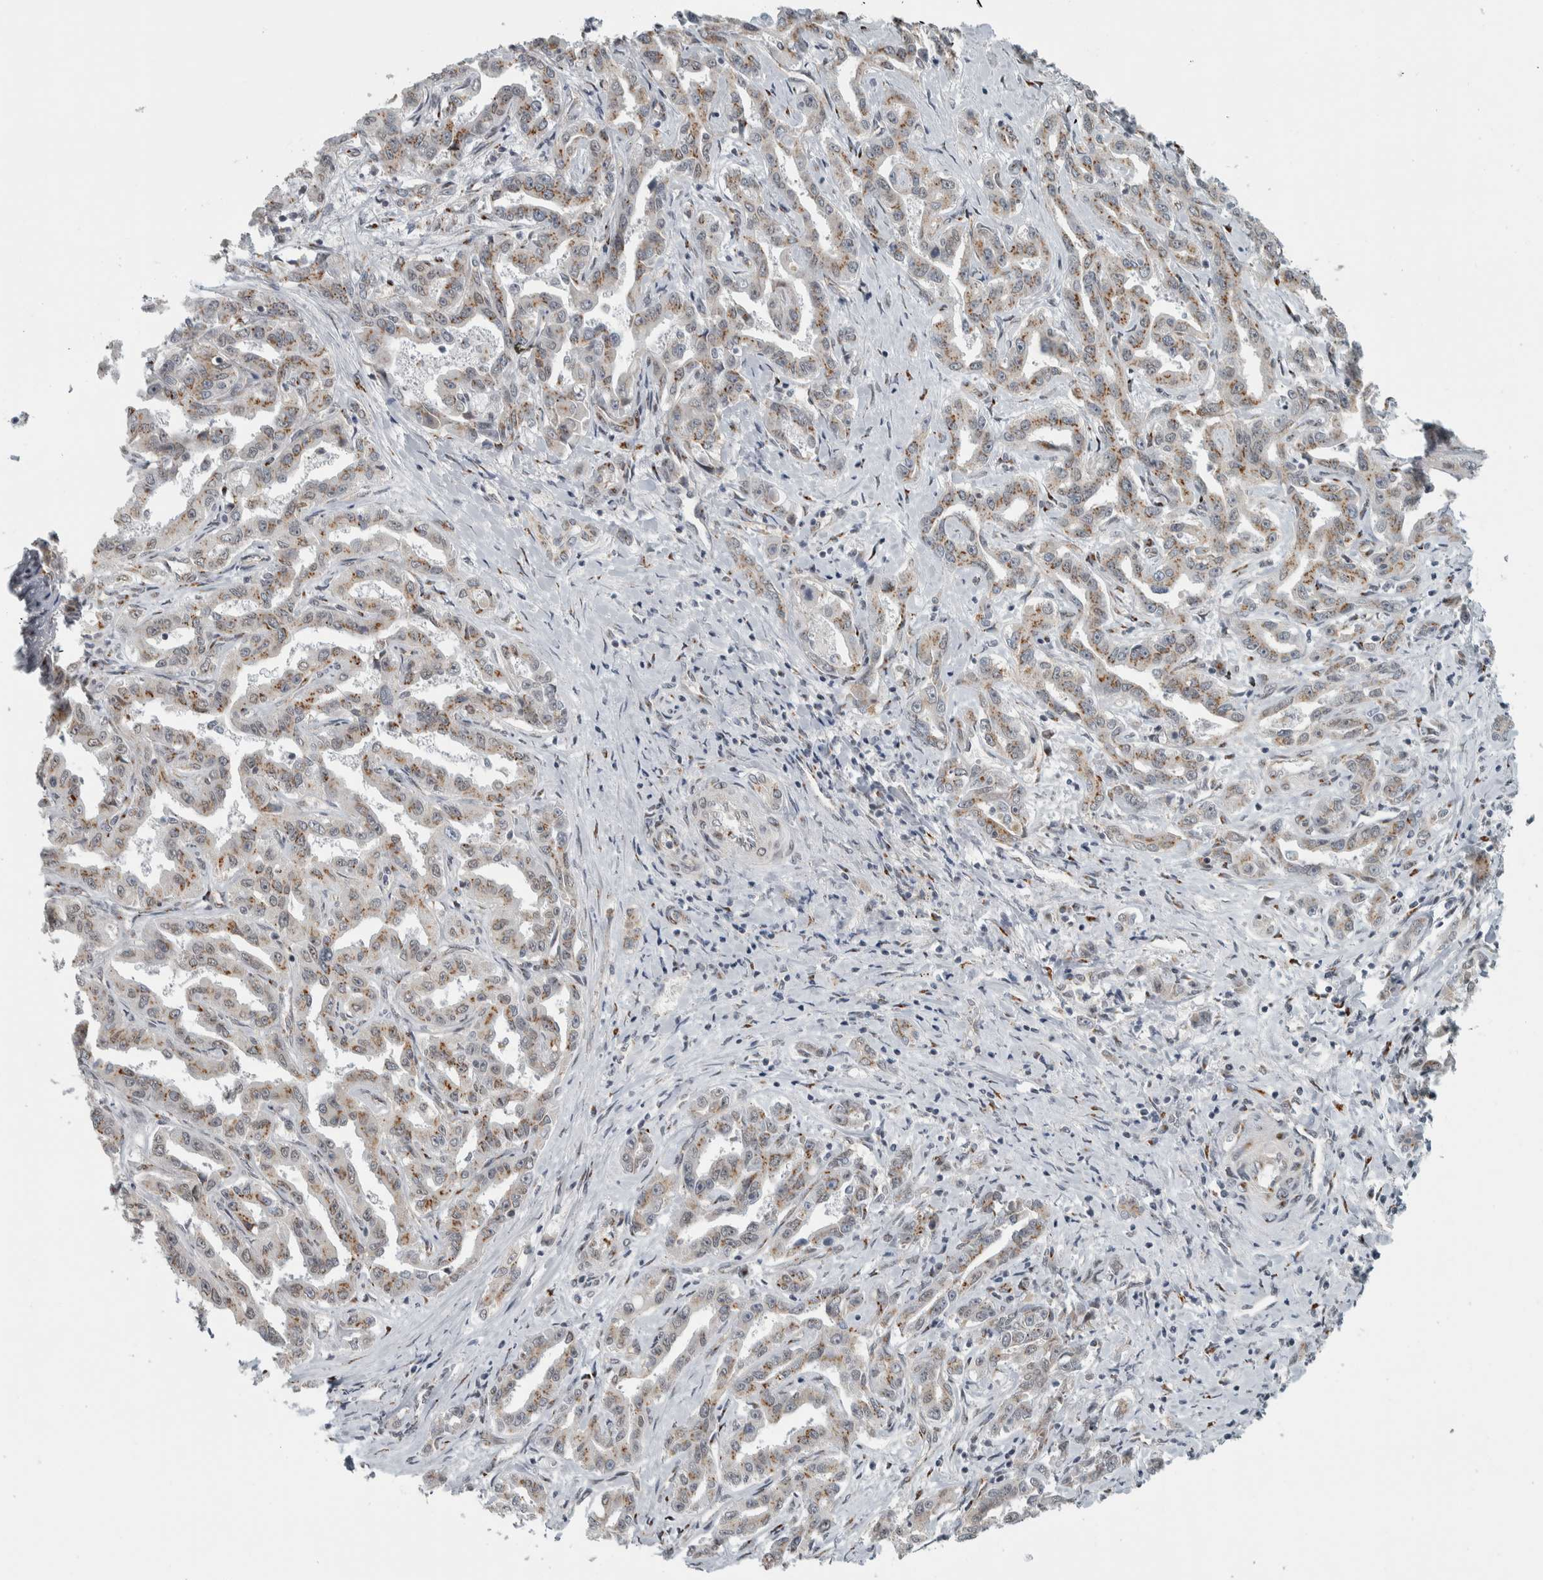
{"staining": {"intensity": "weak", "quantity": "25%-75%", "location": "cytoplasmic/membranous"}, "tissue": "liver cancer", "cell_type": "Tumor cells", "image_type": "cancer", "snomed": [{"axis": "morphology", "description": "Cholangiocarcinoma"}, {"axis": "topography", "description": "Liver"}], "caption": "Brown immunohistochemical staining in human liver cancer (cholangiocarcinoma) demonstrates weak cytoplasmic/membranous positivity in approximately 25%-75% of tumor cells. The staining was performed using DAB, with brown indicating positive protein expression. Nuclei are stained blue with hematoxylin.", "gene": "ZMYND8", "patient": {"sex": "male", "age": 59}}